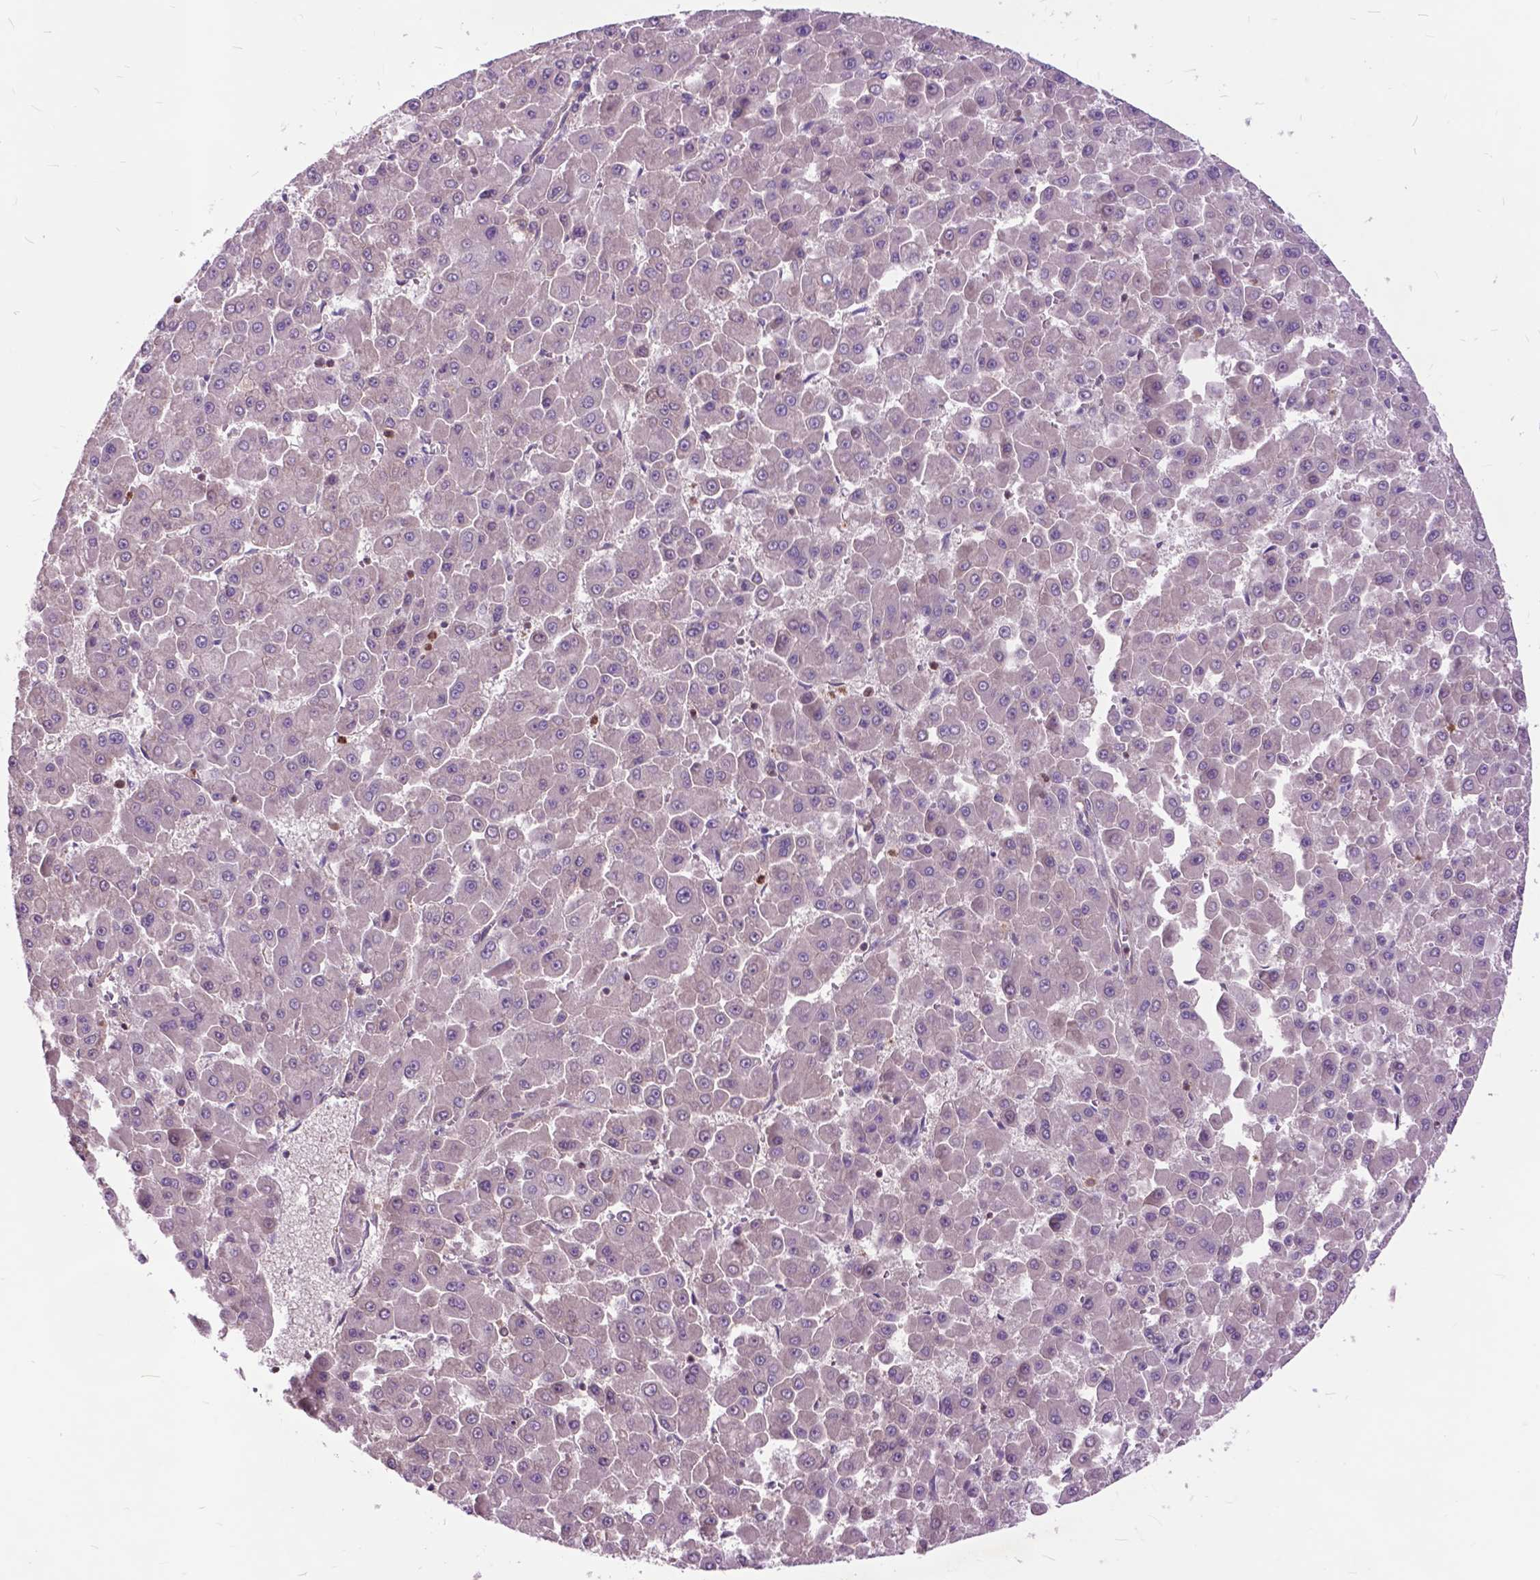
{"staining": {"intensity": "negative", "quantity": "none", "location": "none"}, "tissue": "liver cancer", "cell_type": "Tumor cells", "image_type": "cancer", "snomed": [{"axis": "morphology", "description": "Carcinoma, Hepatocellular, NOS"}, {"axis": "topography", "description": "Liver"}], "caption": "The histopathology image reveals no significant positivity in tumor cells of hepatocellular carcinoma (liver). (DAB immunohistochemistry visualized using brightfield microscopy, high magnification).", "gene": "ARAF", "patient": {"sex": "male", "age": 78}}